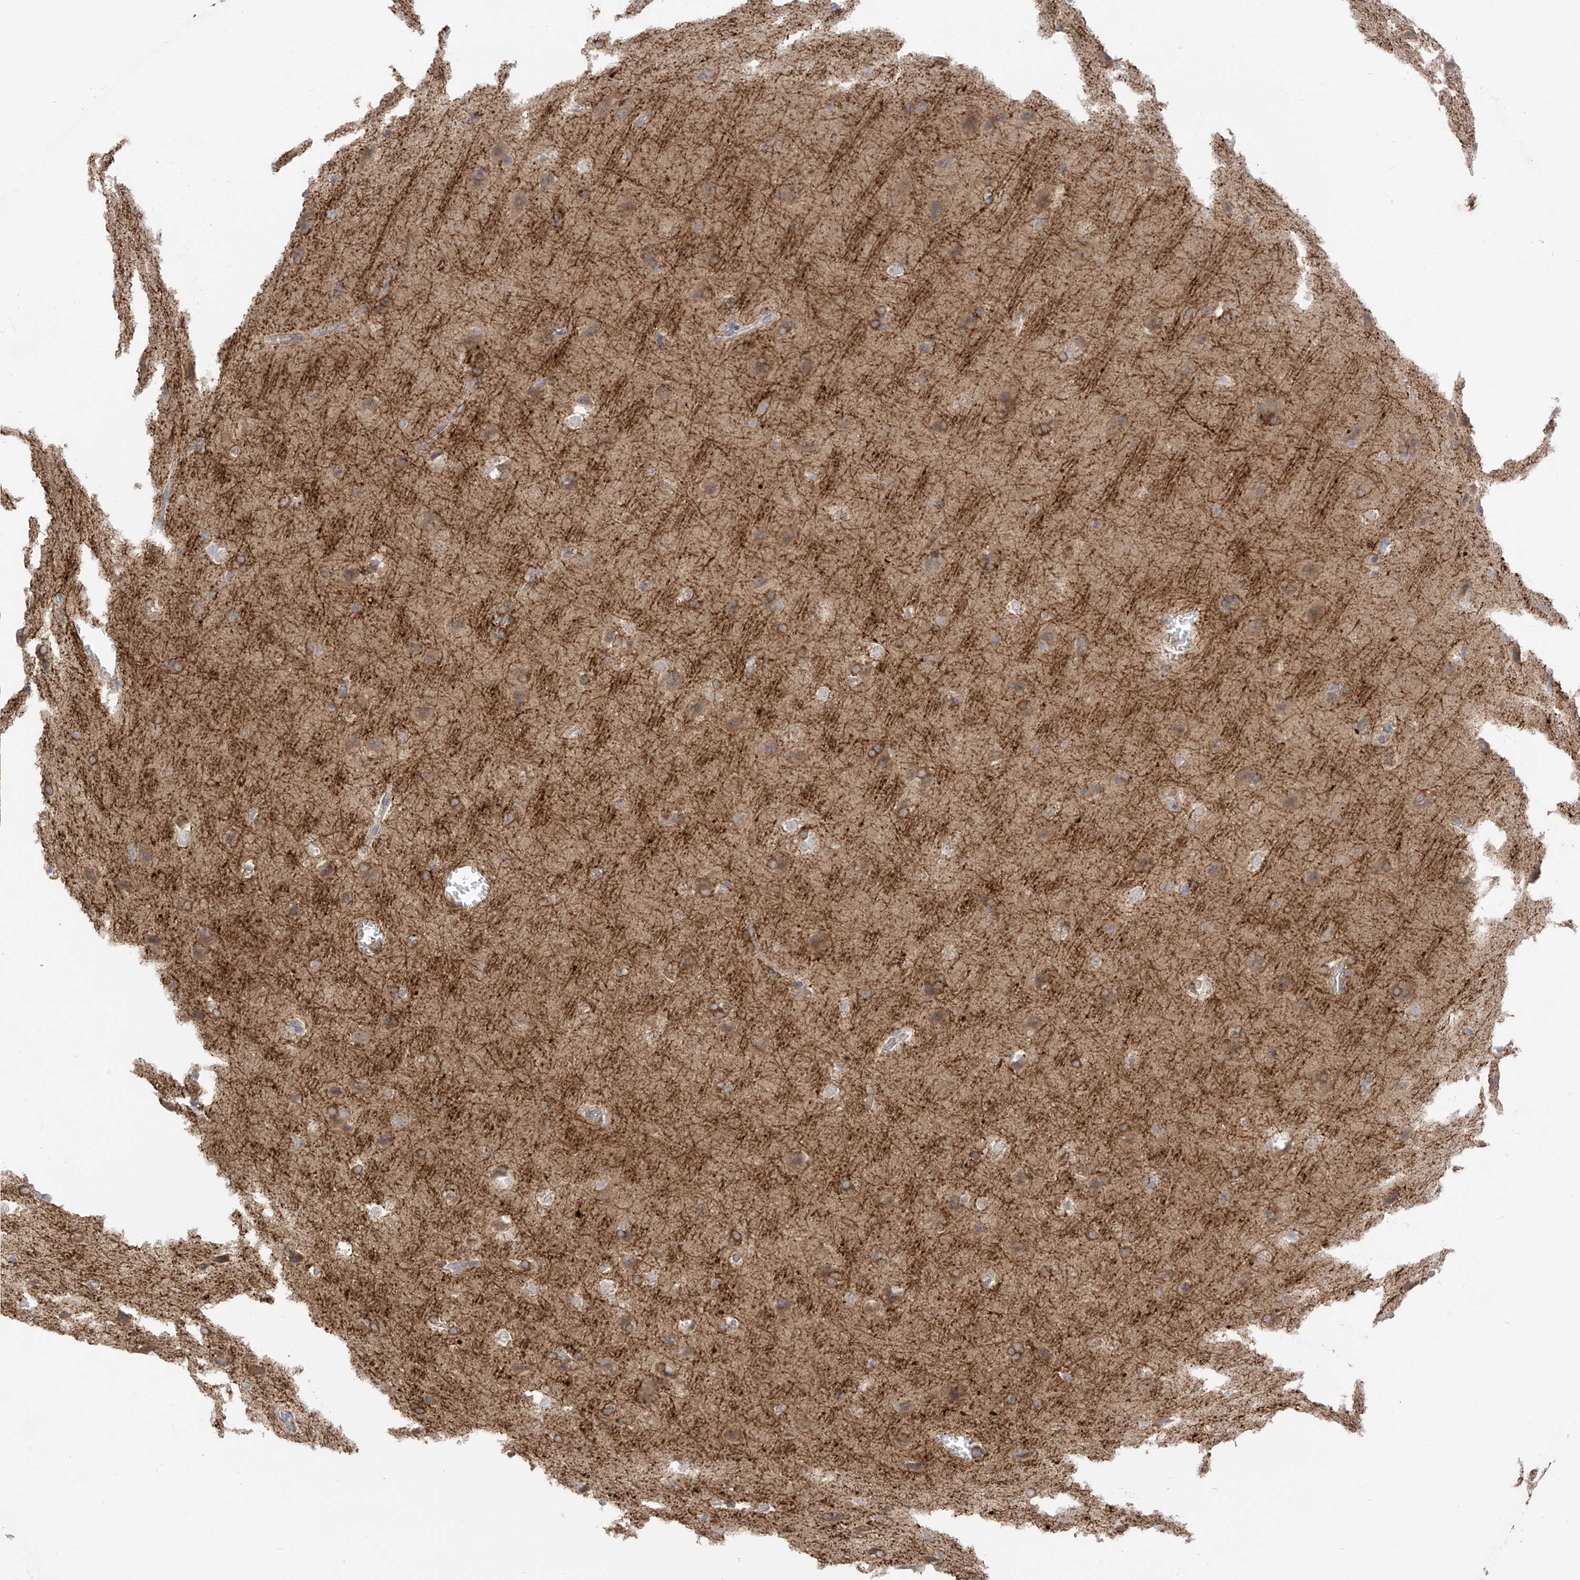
{"staining": {"intensity": "moderate", "quantity": ">75%", "location": "cytoplasmic/membranous"}, "tissue": "glioma", "cell_type": "Tumor cells", "image_type": "cancer", "snomed": [{"axis": "morphology", "description": "Glioma, malignant, Low grade"}, {"axis": "topography", "description": "Brain"}], "caption": "This photomicrograph exhibits glioma stained with IHC to label a protein in brown. The cytoplasmic/membranous of tumor cells show moderate positivity for the protein. Nuclei are counter-stained blue.", "gene": "NALCN", "patient": {"sex": "female", "age": 37}}